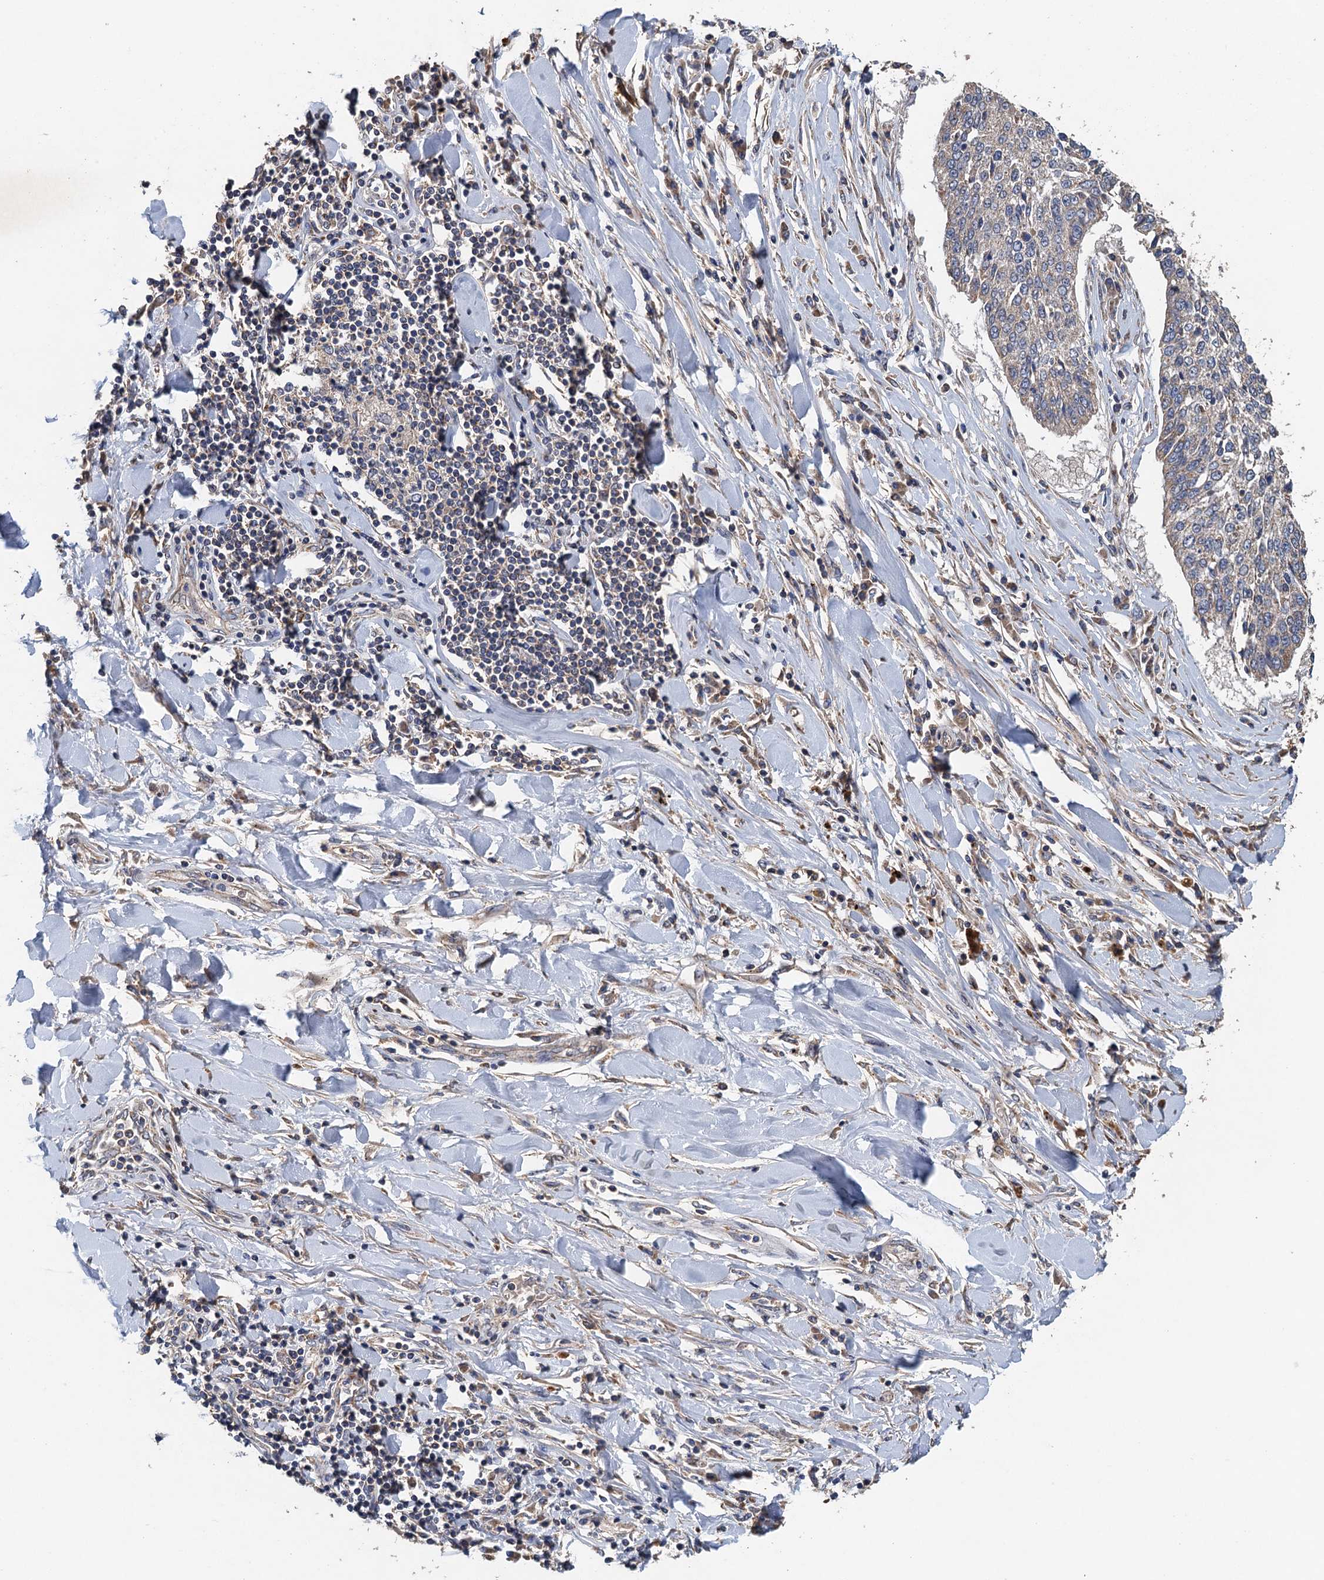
{"staining": {"intensity": "negative", "quantity": "none", "location": "none"}, "tissue": "lung cancer", "cell_type": "Tumor cells", "image_type": "cancer", "snomed": [{"axis": "morphology", "description": "Normal tissue, NOS"}, {"axis": "morphology", "description": "Squamous cell carcinoma, NOS"}, {"axis": "topography", "description": "Cartilage tissue"}, {"axis": "topography", "description": "Bronchus"}, {"axis": "topography", "description": "Lung"}, {"axis": "topography", "description": "Peripheral nerve tissue"}], "caption": "DAB (3,3'-diaminobenzidine) immunohistochemical staining of human squamous cell carcinoma (lung) reveals no significant staining in tumor cells.", "gene": "BCS1L", "patient": {"sex": "female", "age": 49}}